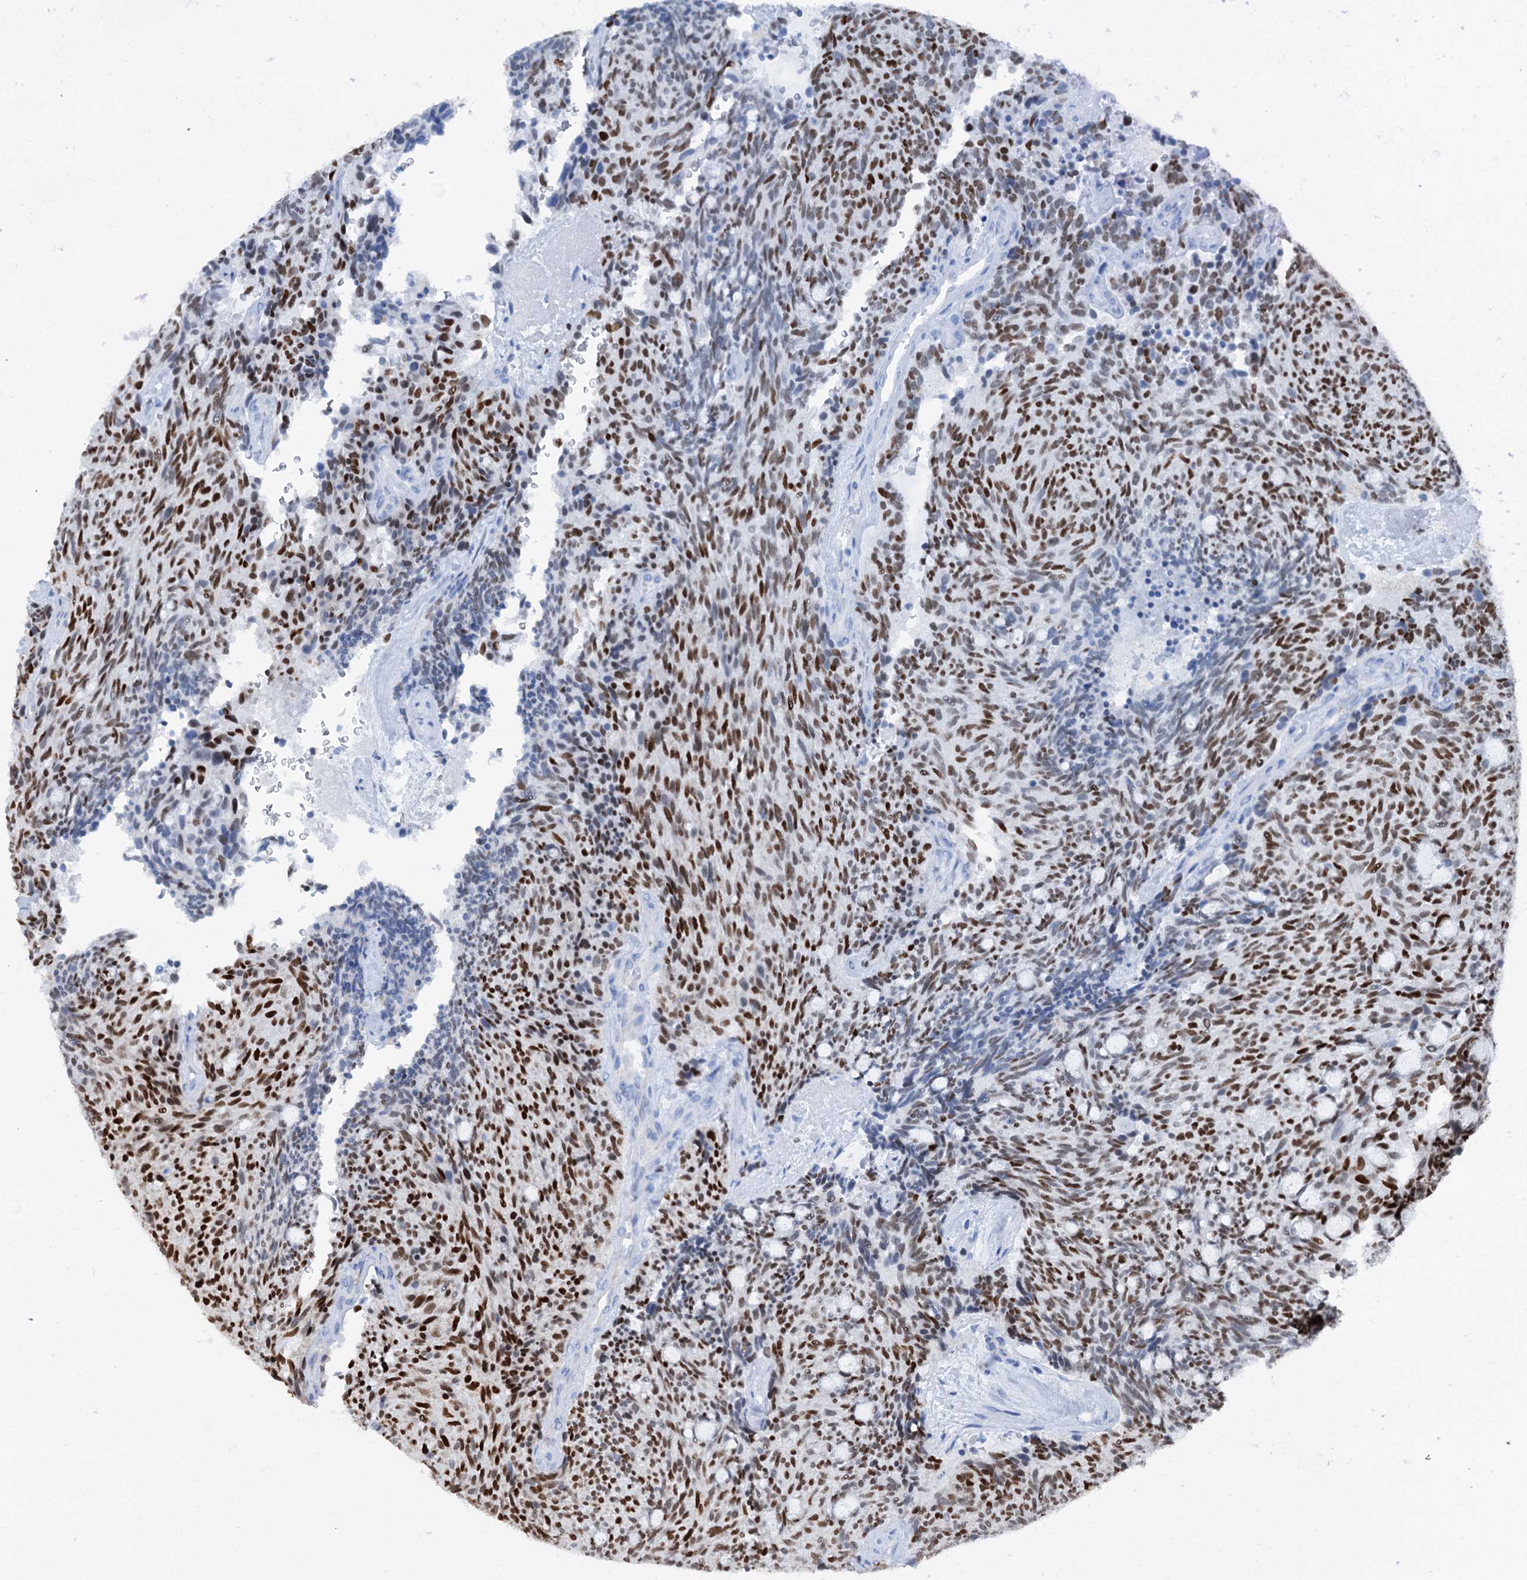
{"staining": {"intensity": "strong", "quantity": ">75%", "location": "nuclear"}, "tissue": "carcinoid", "cell_type": "Tumor cells", "image_type": "cancer", "snomed": [{"axis": "morphology", "description": "Carcinoid, malignant, NOS"}, {"axis": "topography", "description": "Pancreas"}], "caption": "Brown immunohistochemical staining in human malignant carcinoid demonstrates strong nuclear expression in about >75% of tumor cells. The staining is performed using DAB brown chromogen to label protein expression. The nuclei are counter-stained blue using hematoxylin.", "gene": "ELP4", "patient": {"sex": "female", "age": 54}}